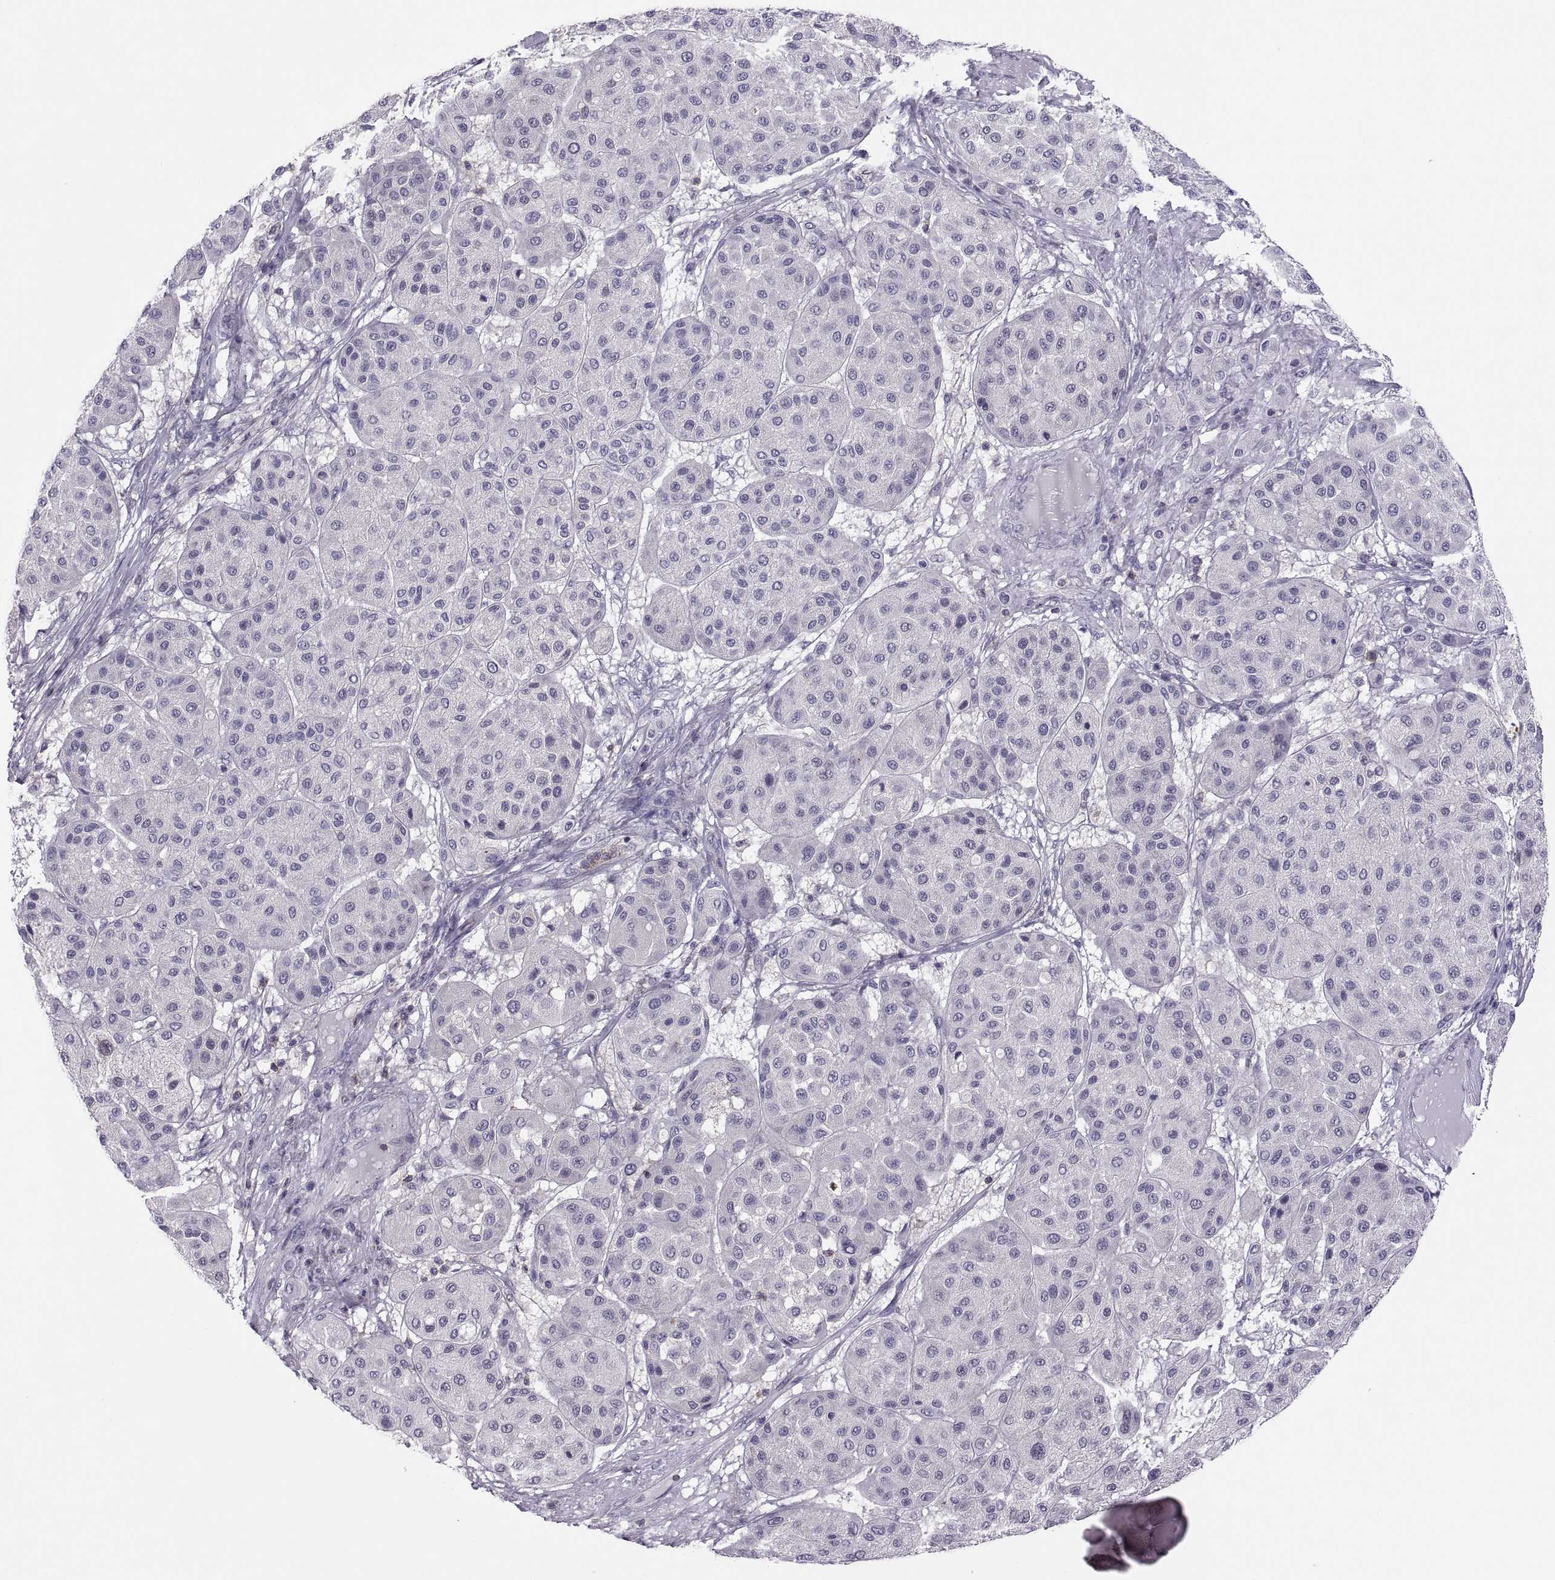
{"staining": {"intensity": "negative", "quantity": "none", "location": "none"}, "tissue": "melanoma", "cell_type": "Tumor cells", "image_type": "cancer", "snomed": [{"axis": "morphology", "description": "Malignant melanoma, Metastatic site"}, {"axis": "topography", "description": "Smooth muscle"}], "caption": "Immunohistochemistry histopathology image of neoplastic tissue: malignant melanoma (metastatic site) stained with DAB demonstrates no significant protein staining in tumor cells.", "gene": "TTC21A", "patient": {"sex": "male", "age": 41}}